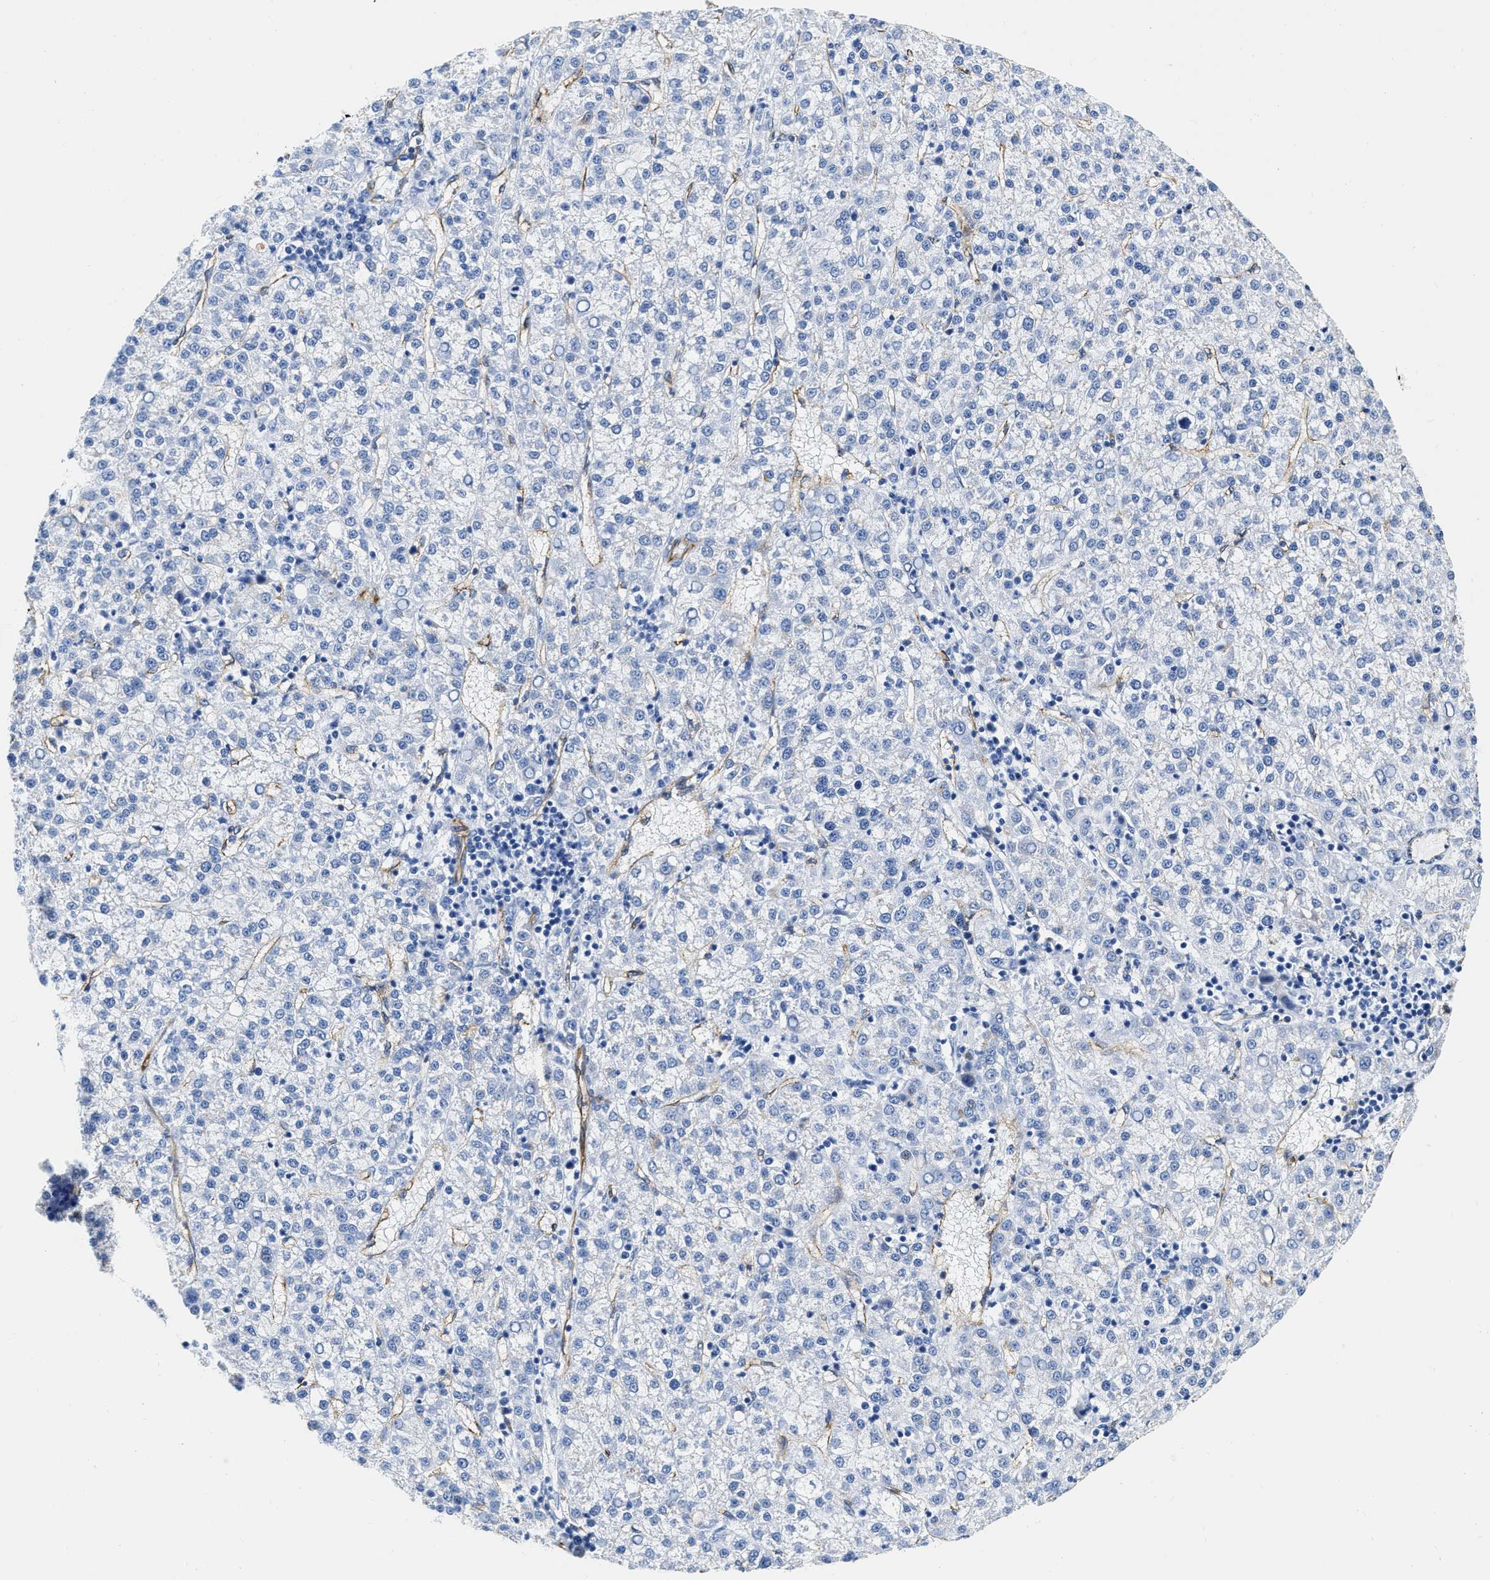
{"staining": {"intensity": "negative", "quantity": "none", "location": "none"}, "tissue": "liver cancer", "cell_type": "Tumor cells", "image_type": "cancer", "snomed": [{"axis": "morphology", "description": "Carcinoma, Hepatocellular, NOS"}, {"axis": "topography", "description": "Liver"}], "caption": "Tumor cells are negative for brown protein staining in liver cancer (hepatocellular carcinoma). (DAB immunohistochemistry with hematoxylin counter stain).", "gene": "TVP23B", "patient": {"sex": "female", "age": 58}}